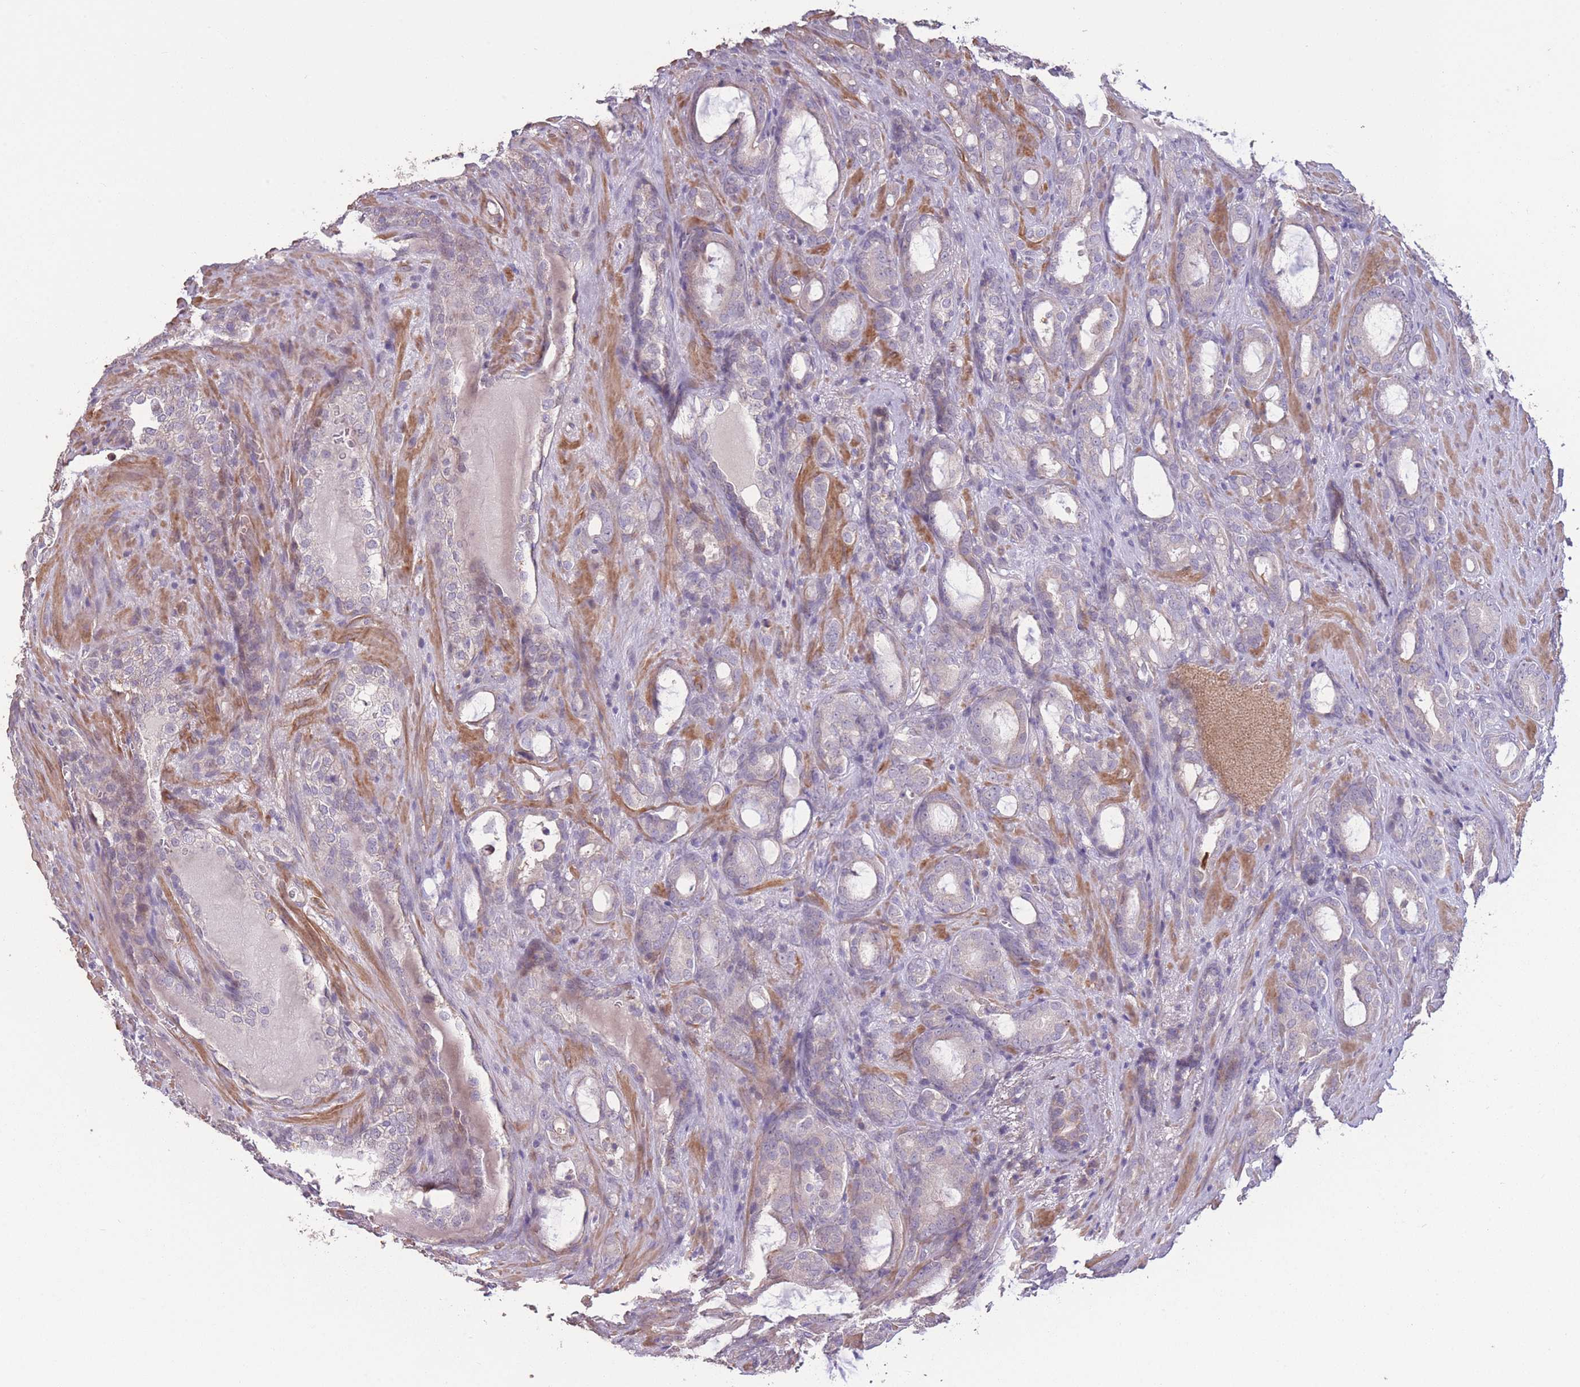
{"staining": {"intensity": "negative", "quantity": "none", "location": "none"}, "tissue": "prostate cancer", "cell_type": "Tumor cells", "image_type": "cancer", "snomed": [{"axis": "morphology", "description": "Adenocarcinoma, High grade"}, {"axis": "topography", "description": "Prostate"}], "caption": "Immunohistochemistry of human prostate cancer reveals no staining in tumor cells.", "gene": "RSPH10B", "patient": {"sex": "male", "age": 72}}